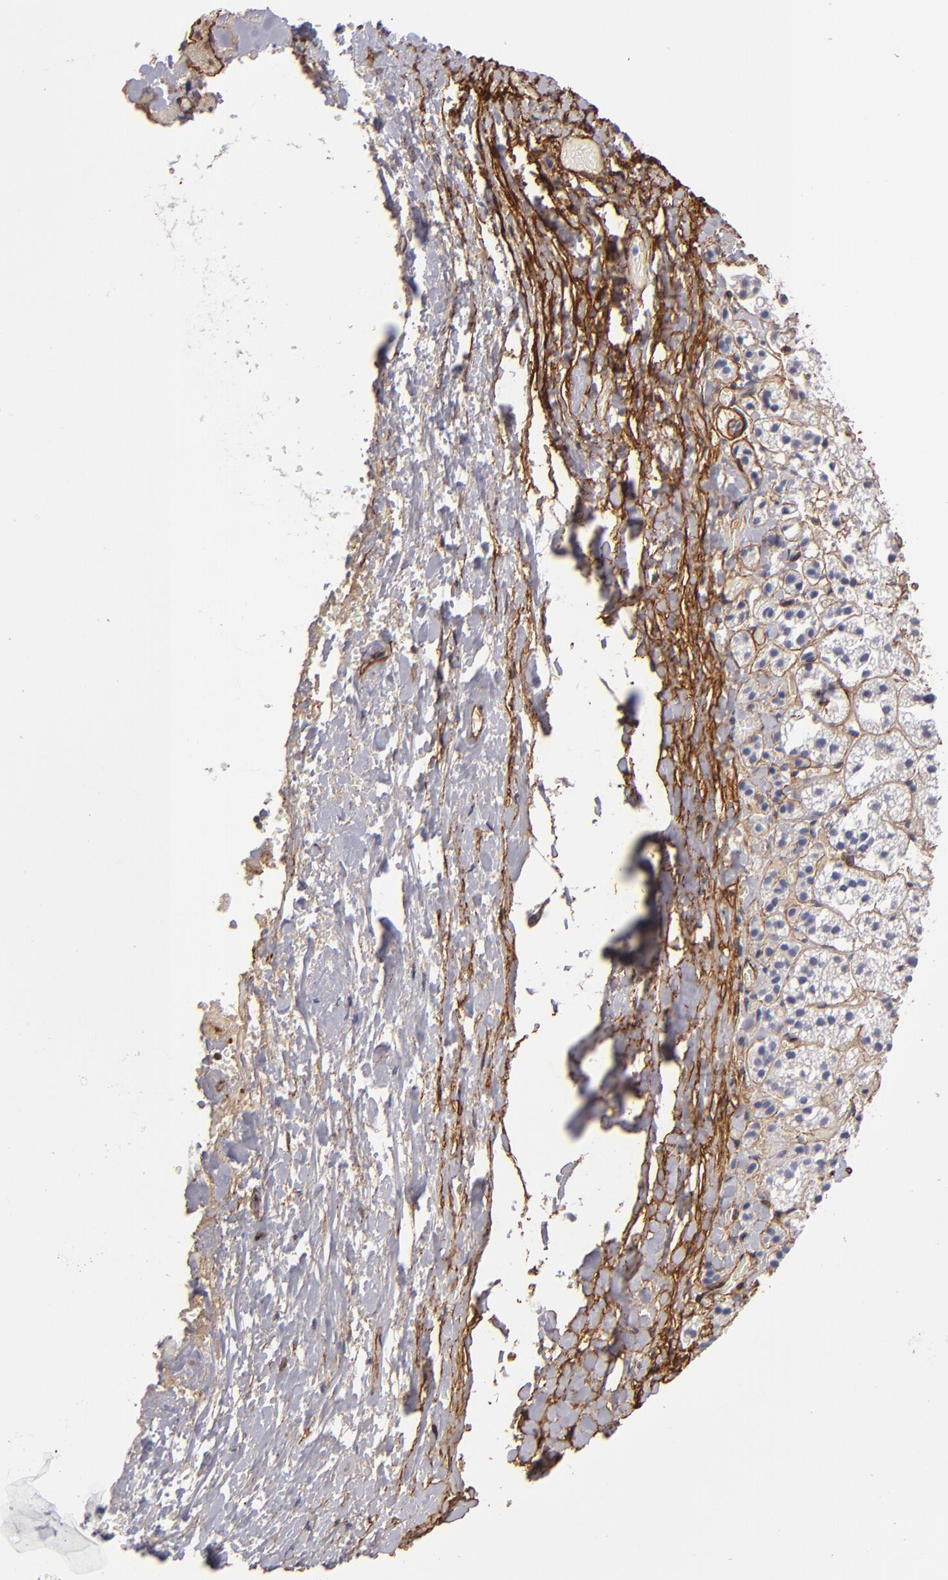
{"staining": {"intensity": "weak", "quantity": "25%-75%", "location": "cytoplasmic/membranous"}, "tissue": "adrenal gland", "cell_type": "Glandular cells", "image_type": "normal", "snomed": [{"axis": "morphology", "description": "Normal tissue, NOS"}, {"axis": "topography", "description": "Adrenal gland"}], "caption": "This image exhibits immunohistochemistry (IHC) staining of unremarkable adrenal gland, with low weak cytoplasmic/membranous positivity in approximately 25%-75% of glandular cells.", "gene": "LAMC1", "patient": {"sex": "female", "age": 44}}